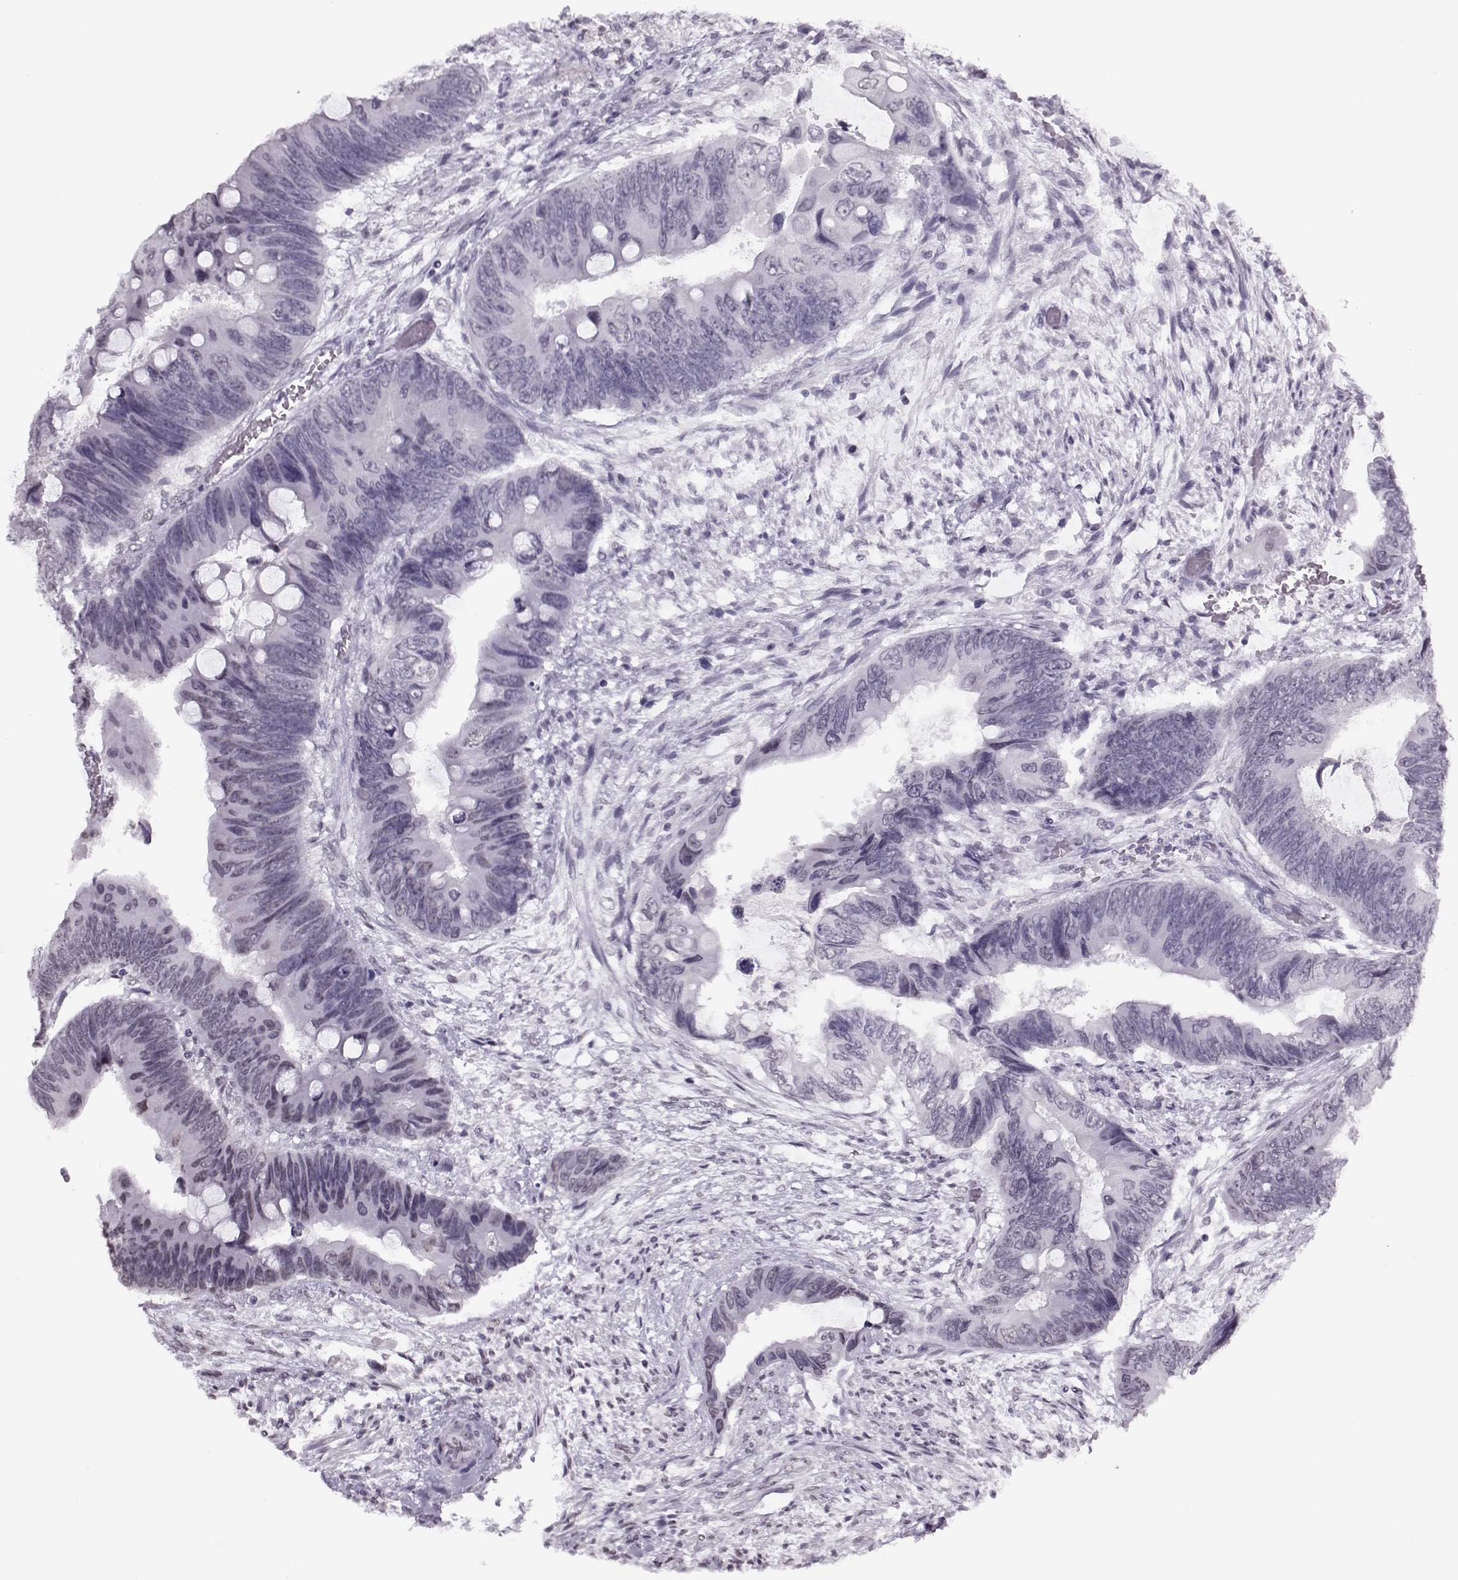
{"staining": {"intensity": "negative", "quantity": "none", "location": "none"}, "tissue": "colorectal cancer", "cell_type": "Tumor cells", "image_type": "cancer", "snomed": [{"axis": "morphology", "description": "Adenocarcinoma, NOS"}, {"axis": "topography", "description": "Rectum"}], "caption": "Immunohistochemistry (IHC) of human adenocarcinoma (colorectal) shows no positivity in tumor cells.", "gene": "PRMT8", "patient": {"sex": "male", "age": 63}}